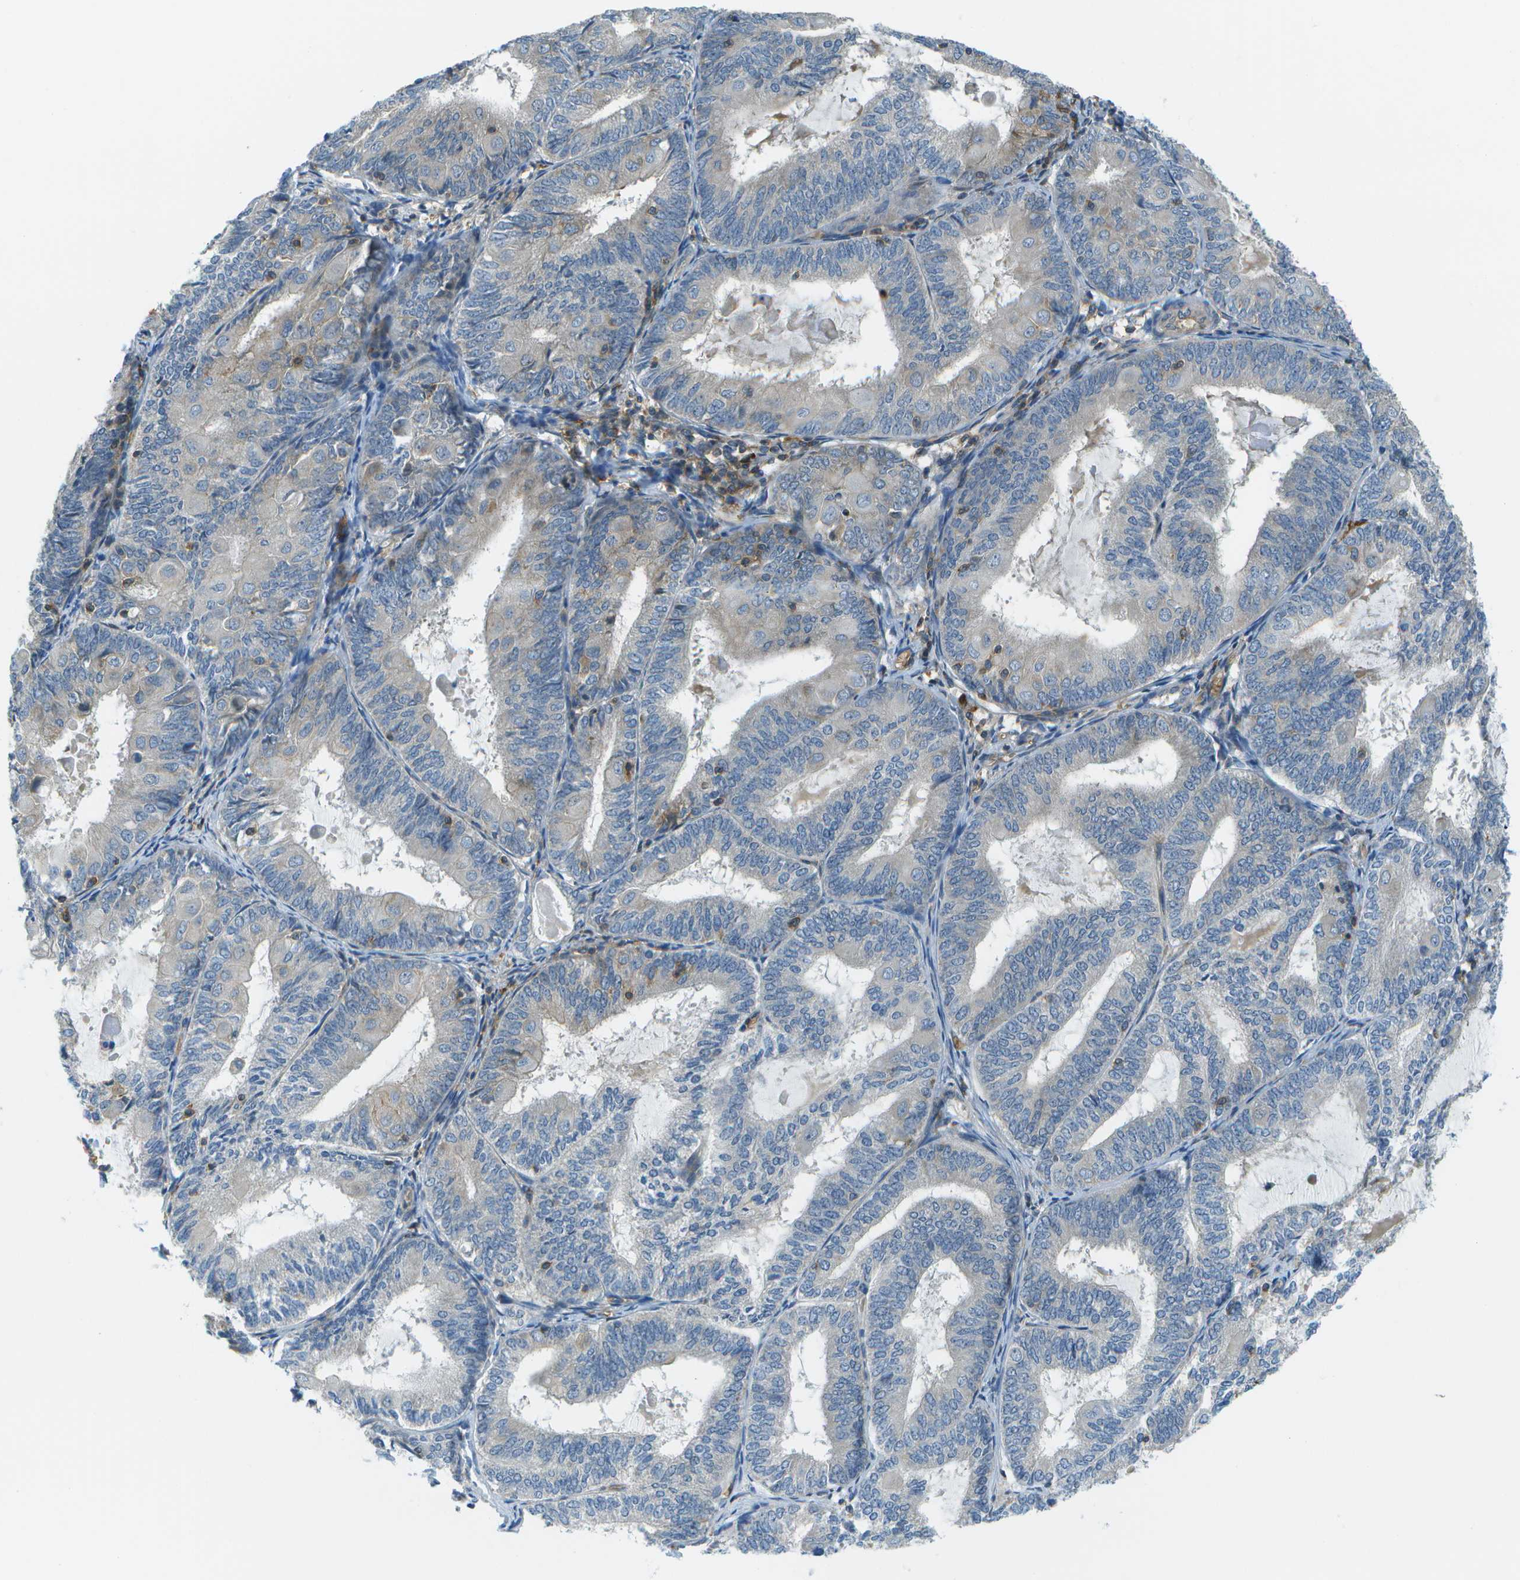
{"staining": {"intensity": "moderate", "quantity": "<25%", "location": "cytoplasmic/membranous"}, "tissue": "endometrial cancer", "cell_type": "Tumor cells", "image_type": "cancer", "snomed": [{"axis": "morphology", "description": "Adenocarcinoma, NOS"}, {"axis": "topography", "description": "Endometrium"}], "caption": "Brown immunohistochemical staining in endometrial cancer demonstrates moderate cytoplasmic/membranous expression in approximately <25% of tumor cells.", "gene": "CTIF", "patient": {"sex": "female", "age": 81}}